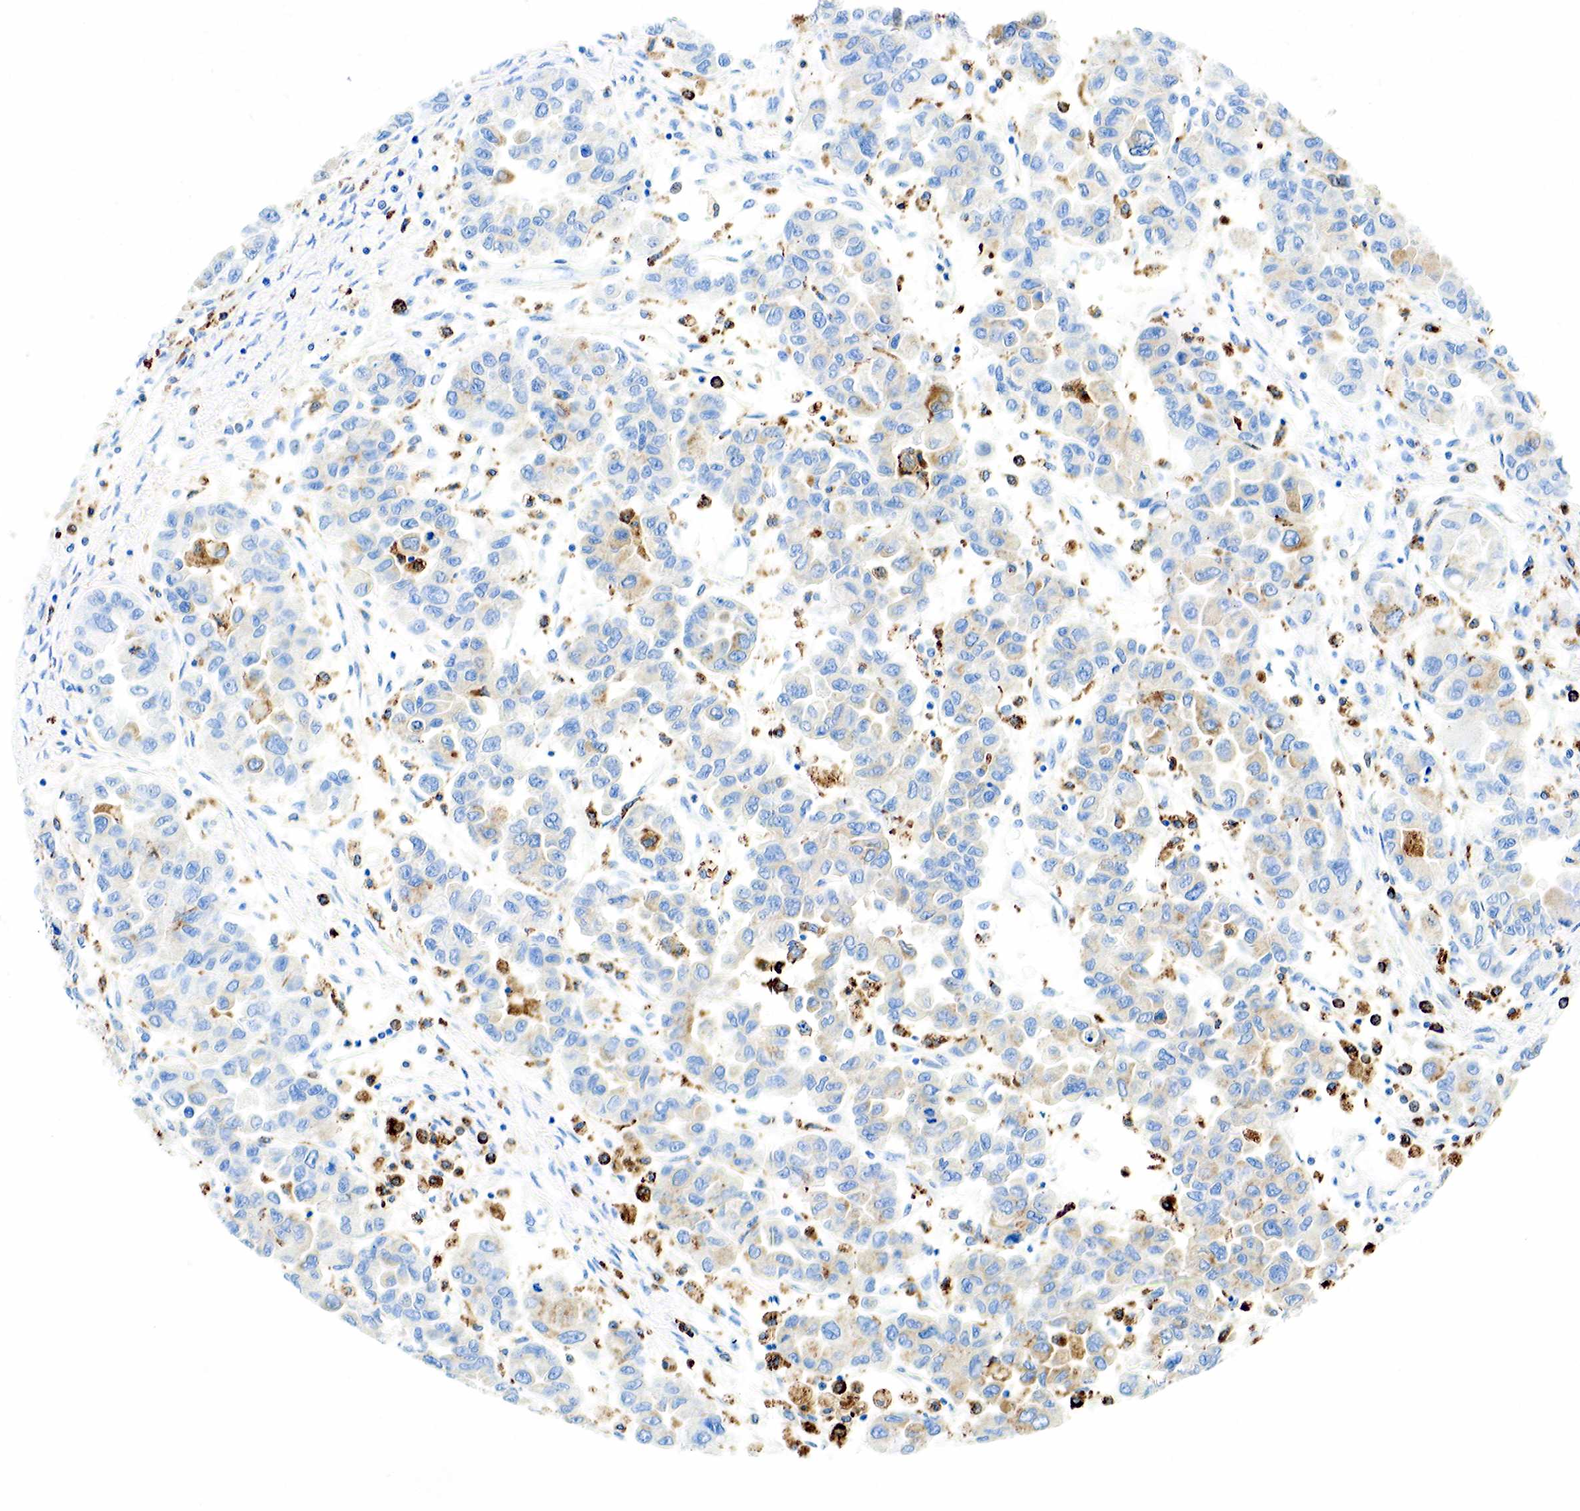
{"staining": {"intensity": "weak", "quantity": "<25%", "location": "cytoplasmic/membranous"}, "tissue": "ovarian cancer", "cell_type": "Tumor cells", "image_type": "cancer", "snomed": [{"axis": "morphology", "description": "Cystadenocarcinoma, serous, NOS"}, {"axis": "topography", "description": "Ovary"}], "caption": "Tumor cells show no significant protein staining in ovarian serous cystadenocarcinoma.", "gene": "CD68", "patient": {"sex": "female", "age": 84}}